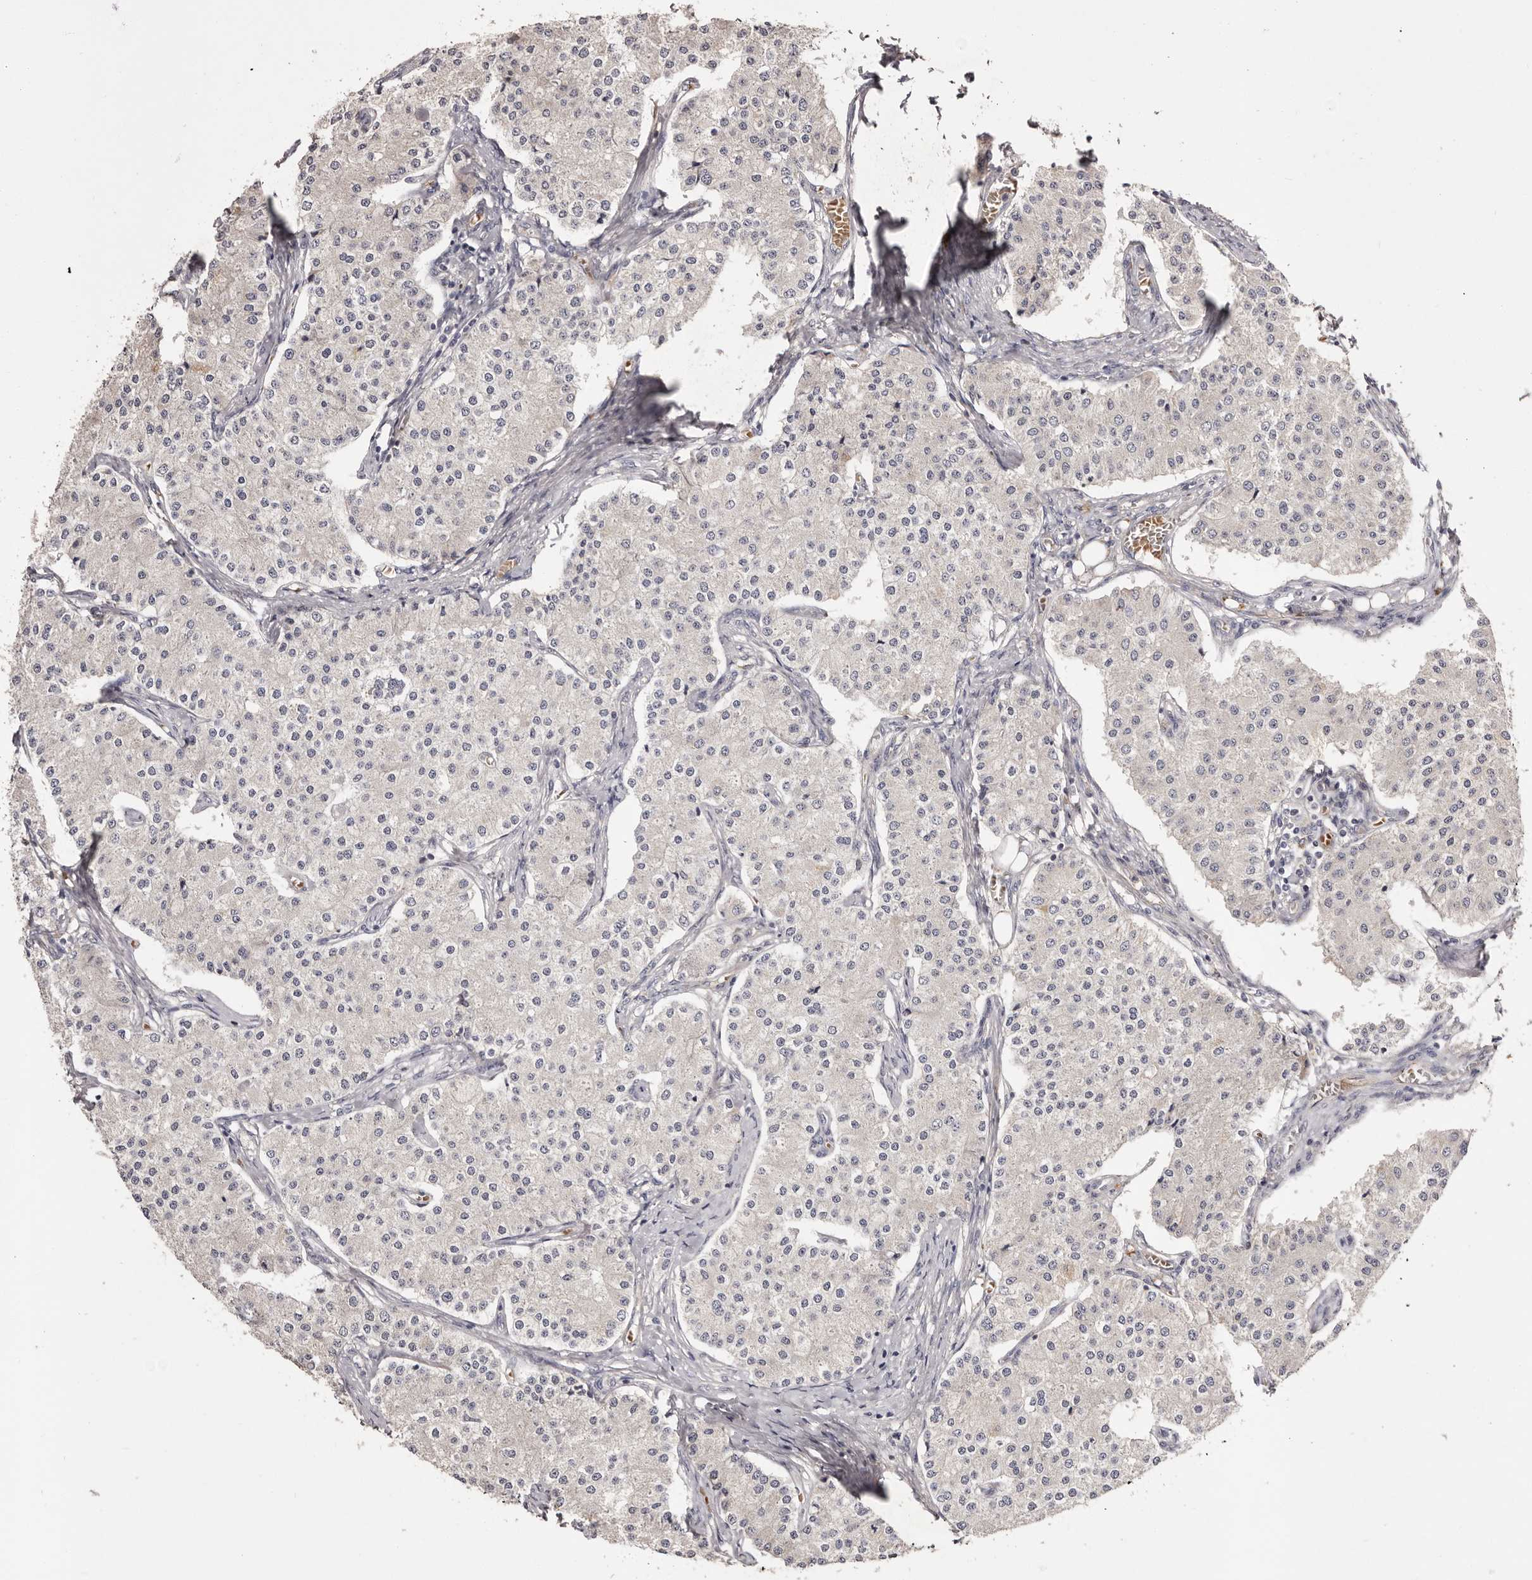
{"staining": {"intensity": "negative", "quantity": "none", "location": "none"}, "tissue": "carcinoid", "cell_type": "Tumor cells", "image_type": "cancer", "snomed": [{"axis": "morphology", "description": "Carcinoid, malignant, NOS"}, {"axis": "topography", "description": "Colon"}], "caption": "The immunohistochemistry photomicrograph has no significant expression in tumor cells of carcinoid tissue.", "gene": "LTV1", "patient": {"sex": "female", "age": 52}}